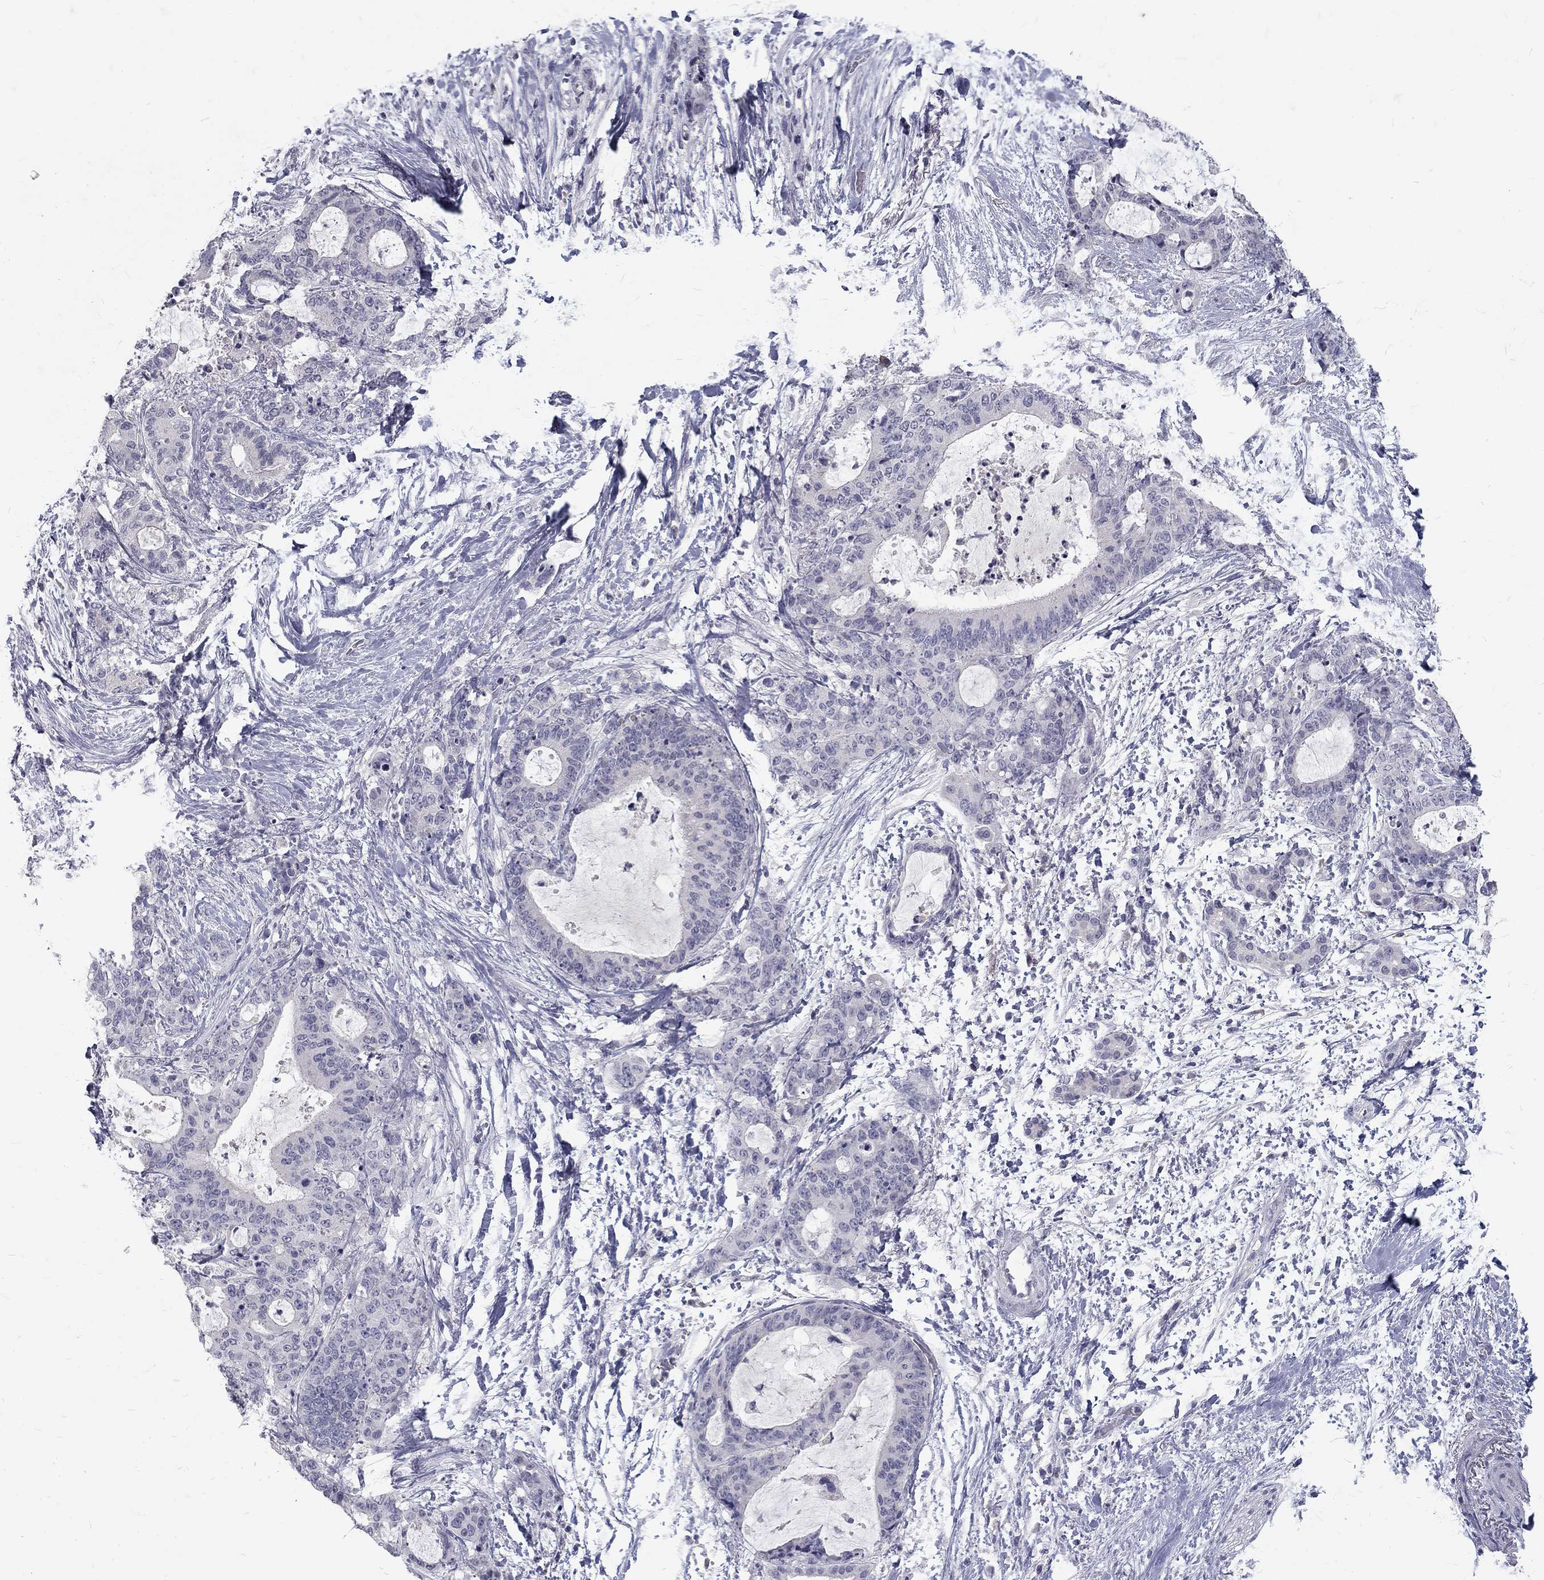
{"staining": {"intensity": "negative", "quantity": "none", "location": "none"}, "tissue": "liver cancer", "cell_type": "Tumor cells", "image_type": "cancer", "snomed": [{"axis": "morphology", "description": "Cholangiocarcinoma"}, {"axis": "topography", "description": "Liver"}], "caption": "Immunohistochemistry (IHC) of human liver cholangiocarcinoma reveals no positivity in tumor cells.", "gene": "NOS1", "patient": {"sex": "female", "age": 73}}